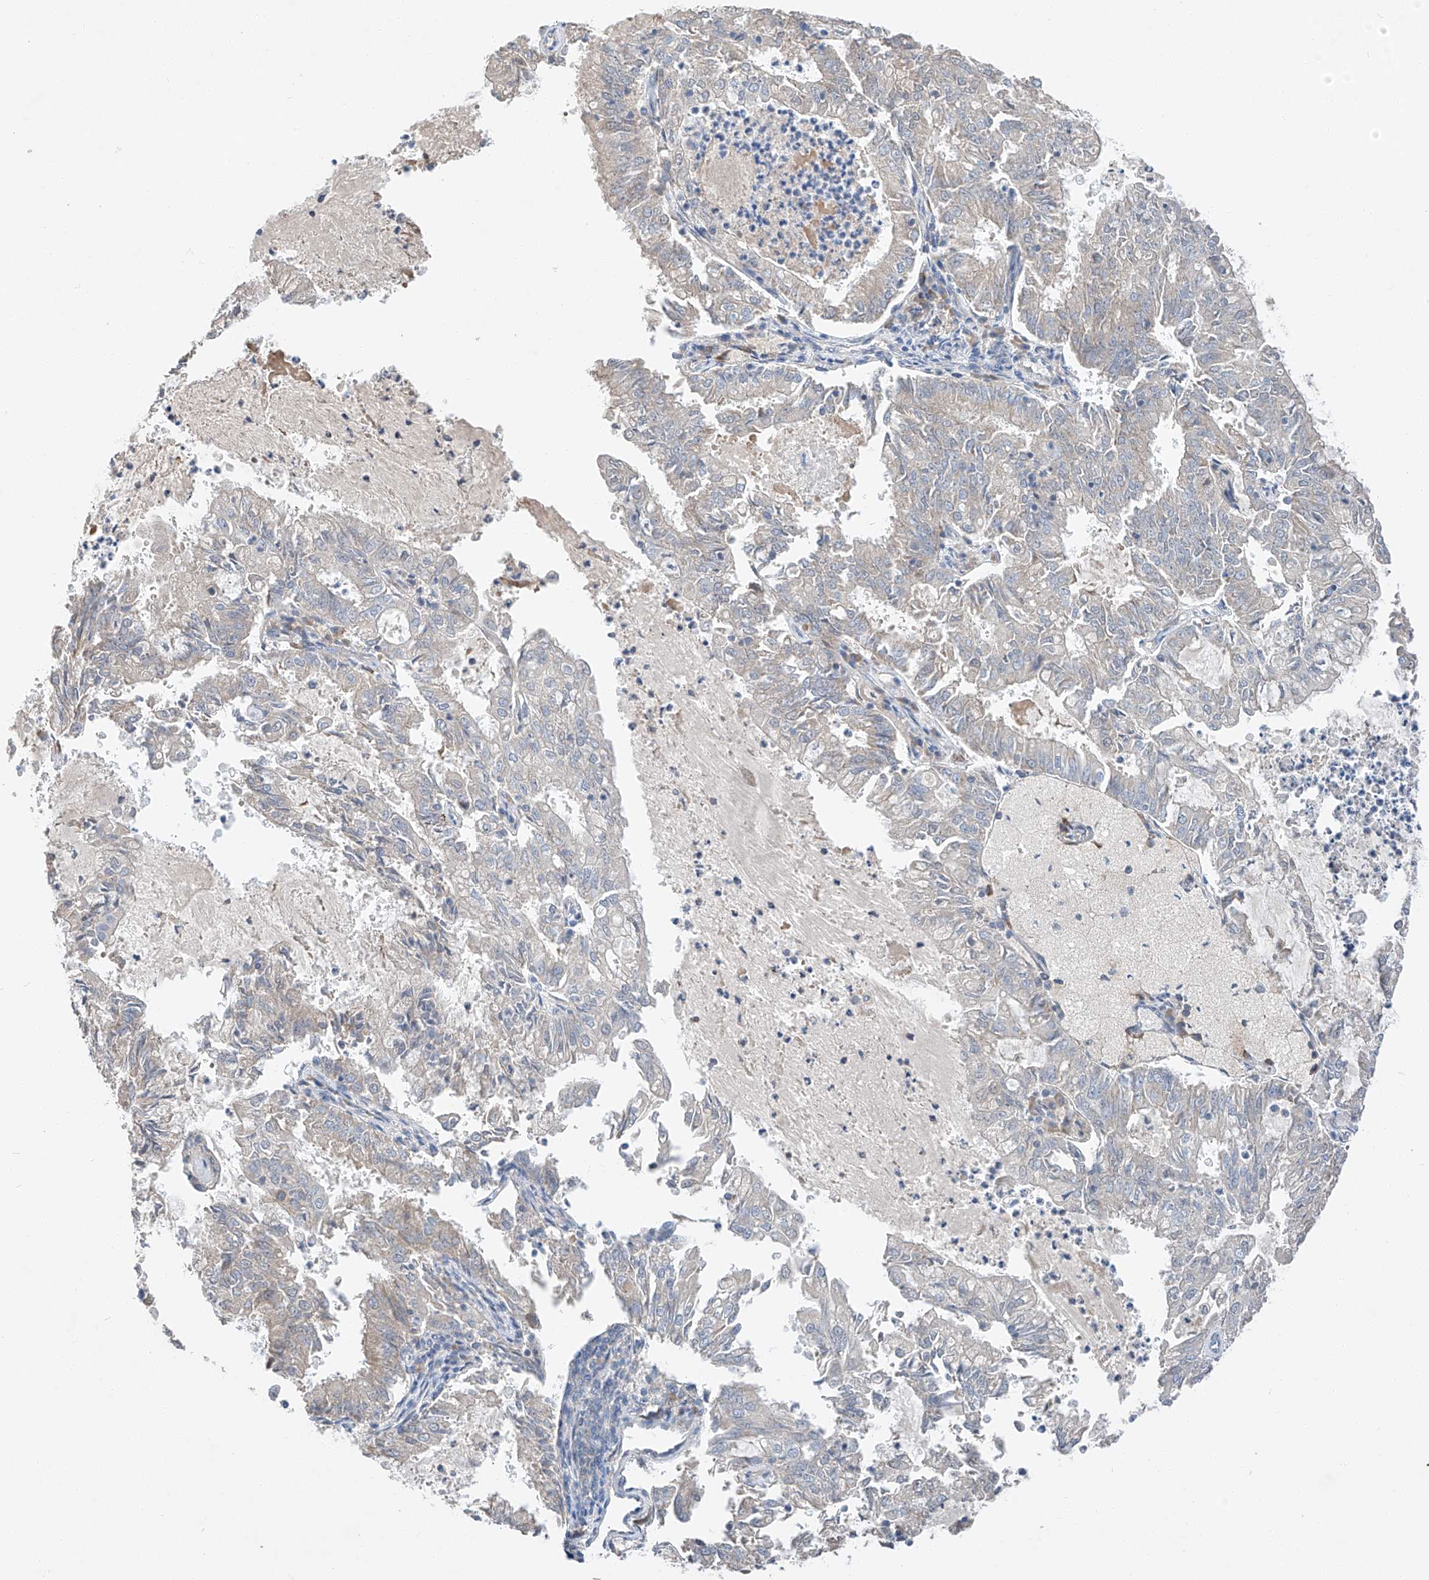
{"staining": {"intensity": "negative", "quantity": "none", "location": "none"}, "tissue": "endometrial cancer", "cell_type": "Tumor cells", "image_type": "cancer", "snomed": [{"axis": "morphology", "description": "Adenocarcinoma, NOS"}, {"axis": "topography", "description": "Endometrium"}], "caption": "Image shows no protein staining in tumor cells of endometrial cancer (adenocarcinoma) tissue. Brightfield microscopy of immunohistochemistry (IHC) stained with DAB (brown) and hematoxylin (blue), captured at high magnification.", "gene": "RUSC1", "patient": {"sex": "female", "age": 57}}